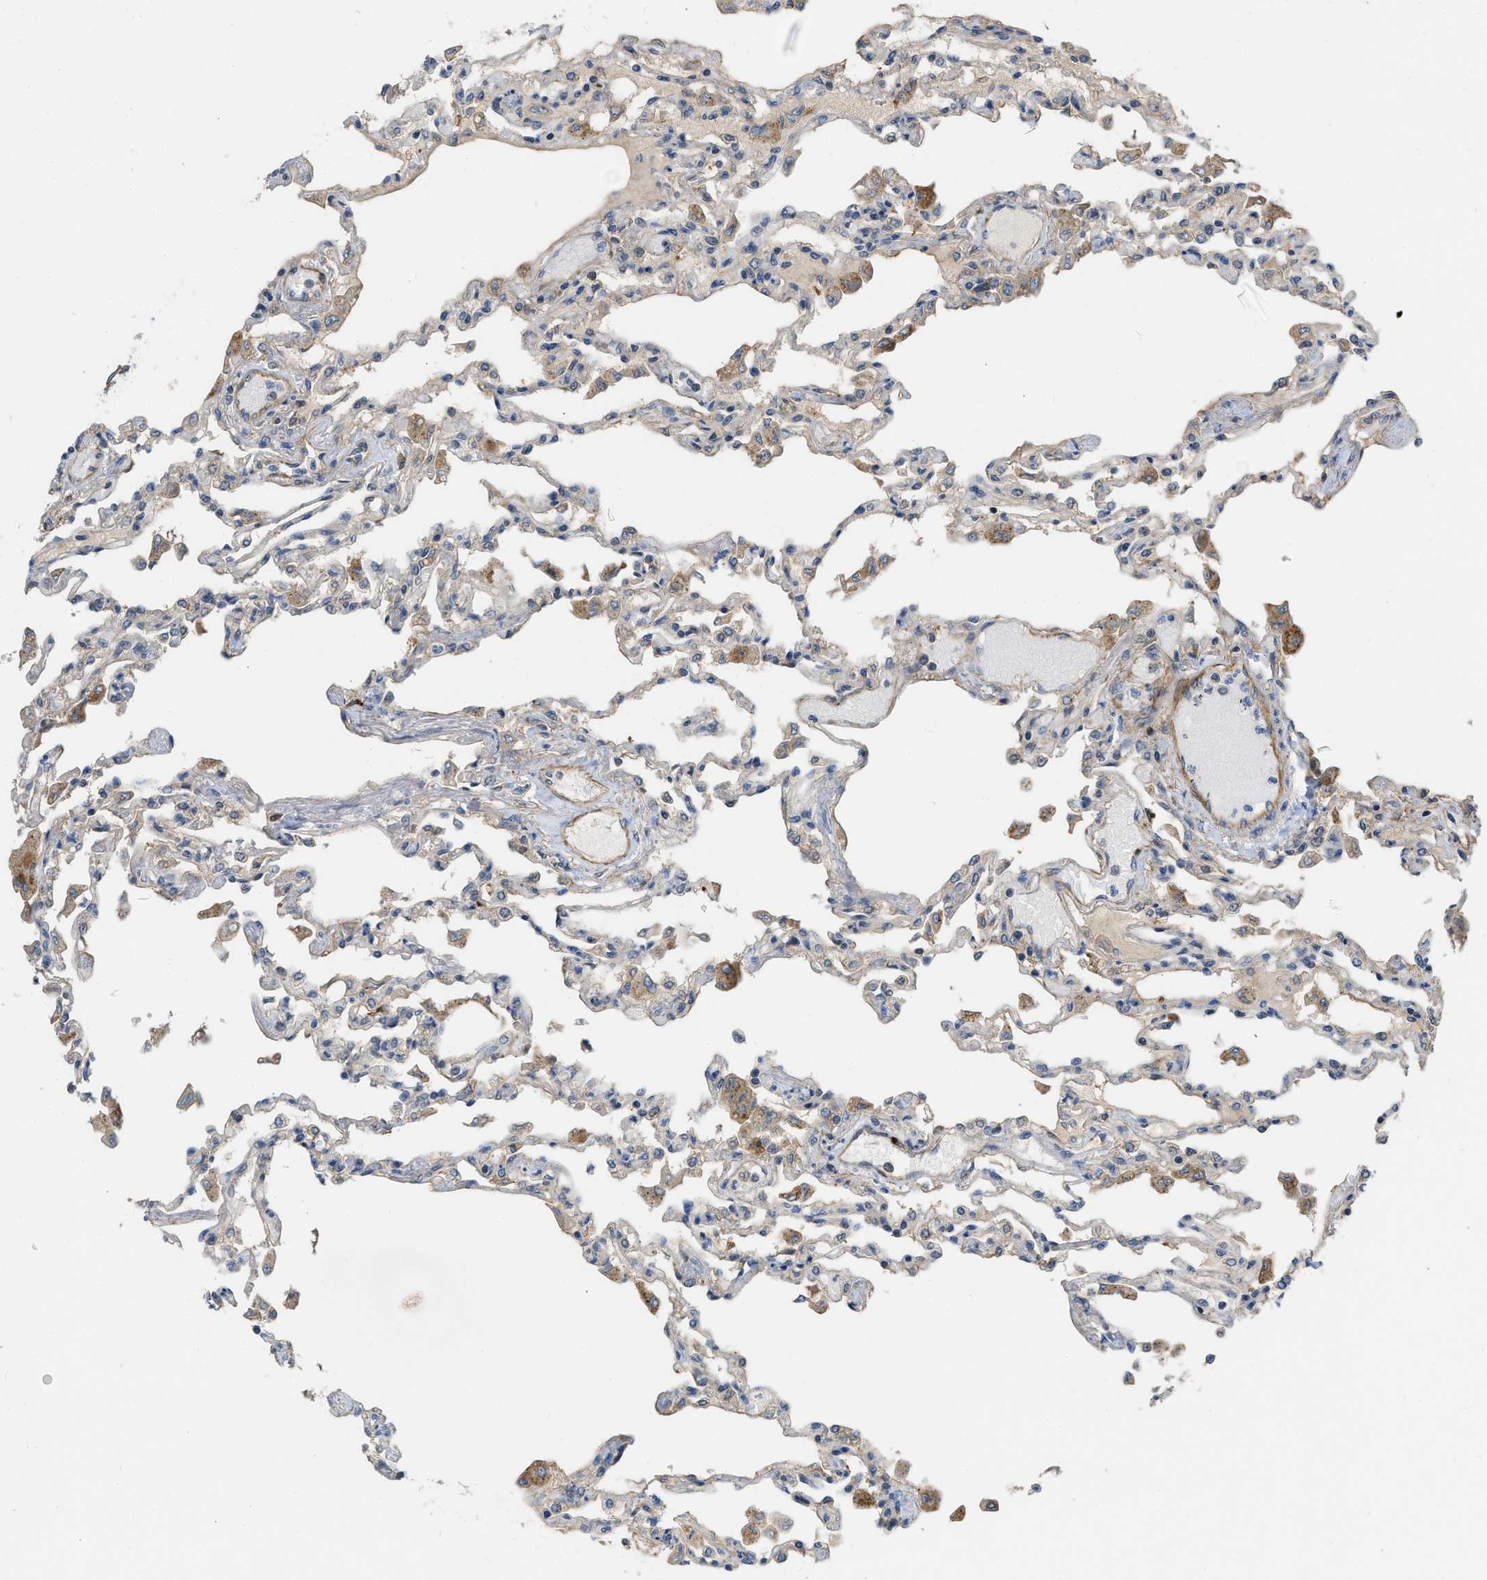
{"staining": {"intensity": "negative", "quantity": "none", "location": "none"}, "tissue": "lung", "cell_type": "Alveolar cells", "image_type": "normal", "snomed": [{"axis": "morphology", "description": "Normal tissue, NOS"}, {"axis": "topography", "description": "Bronchus"}, {"axis": "topography", "description": "Lung"}], "caption": "The immunohistochemistry (IHC) histopathology image has no significant expression in alveolar cells of lung. (Stains: DAB (3,3'-diaminobenzidine) immunohistochemistry (IHC) with hematoxylin counter stain, Microscopy: brightfield microscopy at high magnification).", "gene": "NAPEPLD", "patient": {"sex": "female", "age": 49}}